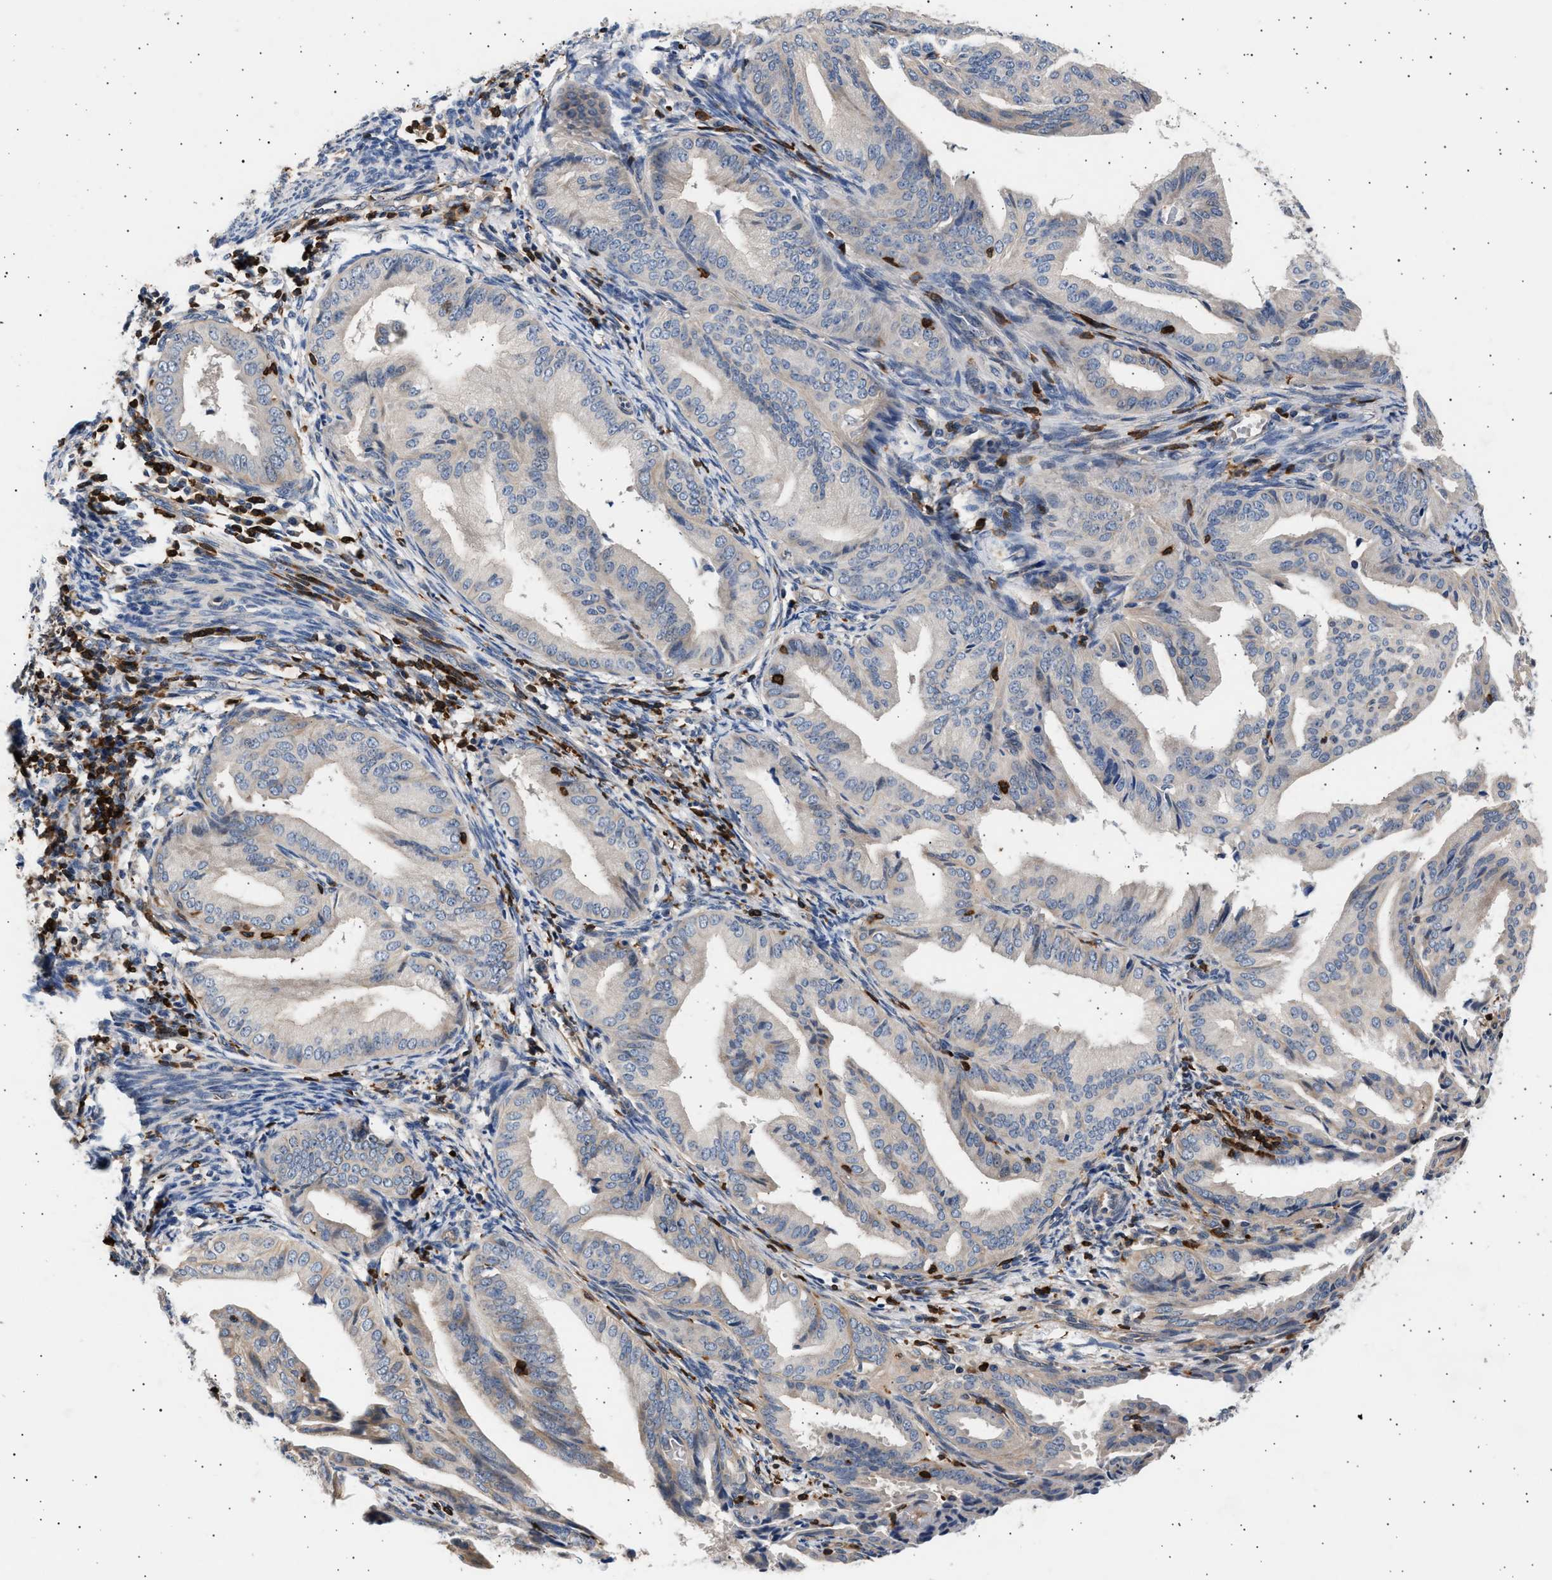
{"staining": {"intensity": "negative", "quantity": "none", "location": "none"}, "tissue": "endometrial cancer", "cell_type": "Tumor cells", "image_type": "cancer", "snomed": [{"axis": "morphology", "description": "Adenocarcinoma, NOS"}, {"axis": "topography", "description": "Endometrium"}], "caption": "IHC of human endometrial adenocarcinoma displays no staining in tumor cells. (Stains: DAB IHC with hematoxylin counter stain, Microscopy: brightfield microscopy at high magnification).", "gene": "GRAP2", "patient": {"sex": "female", "age": 58}}